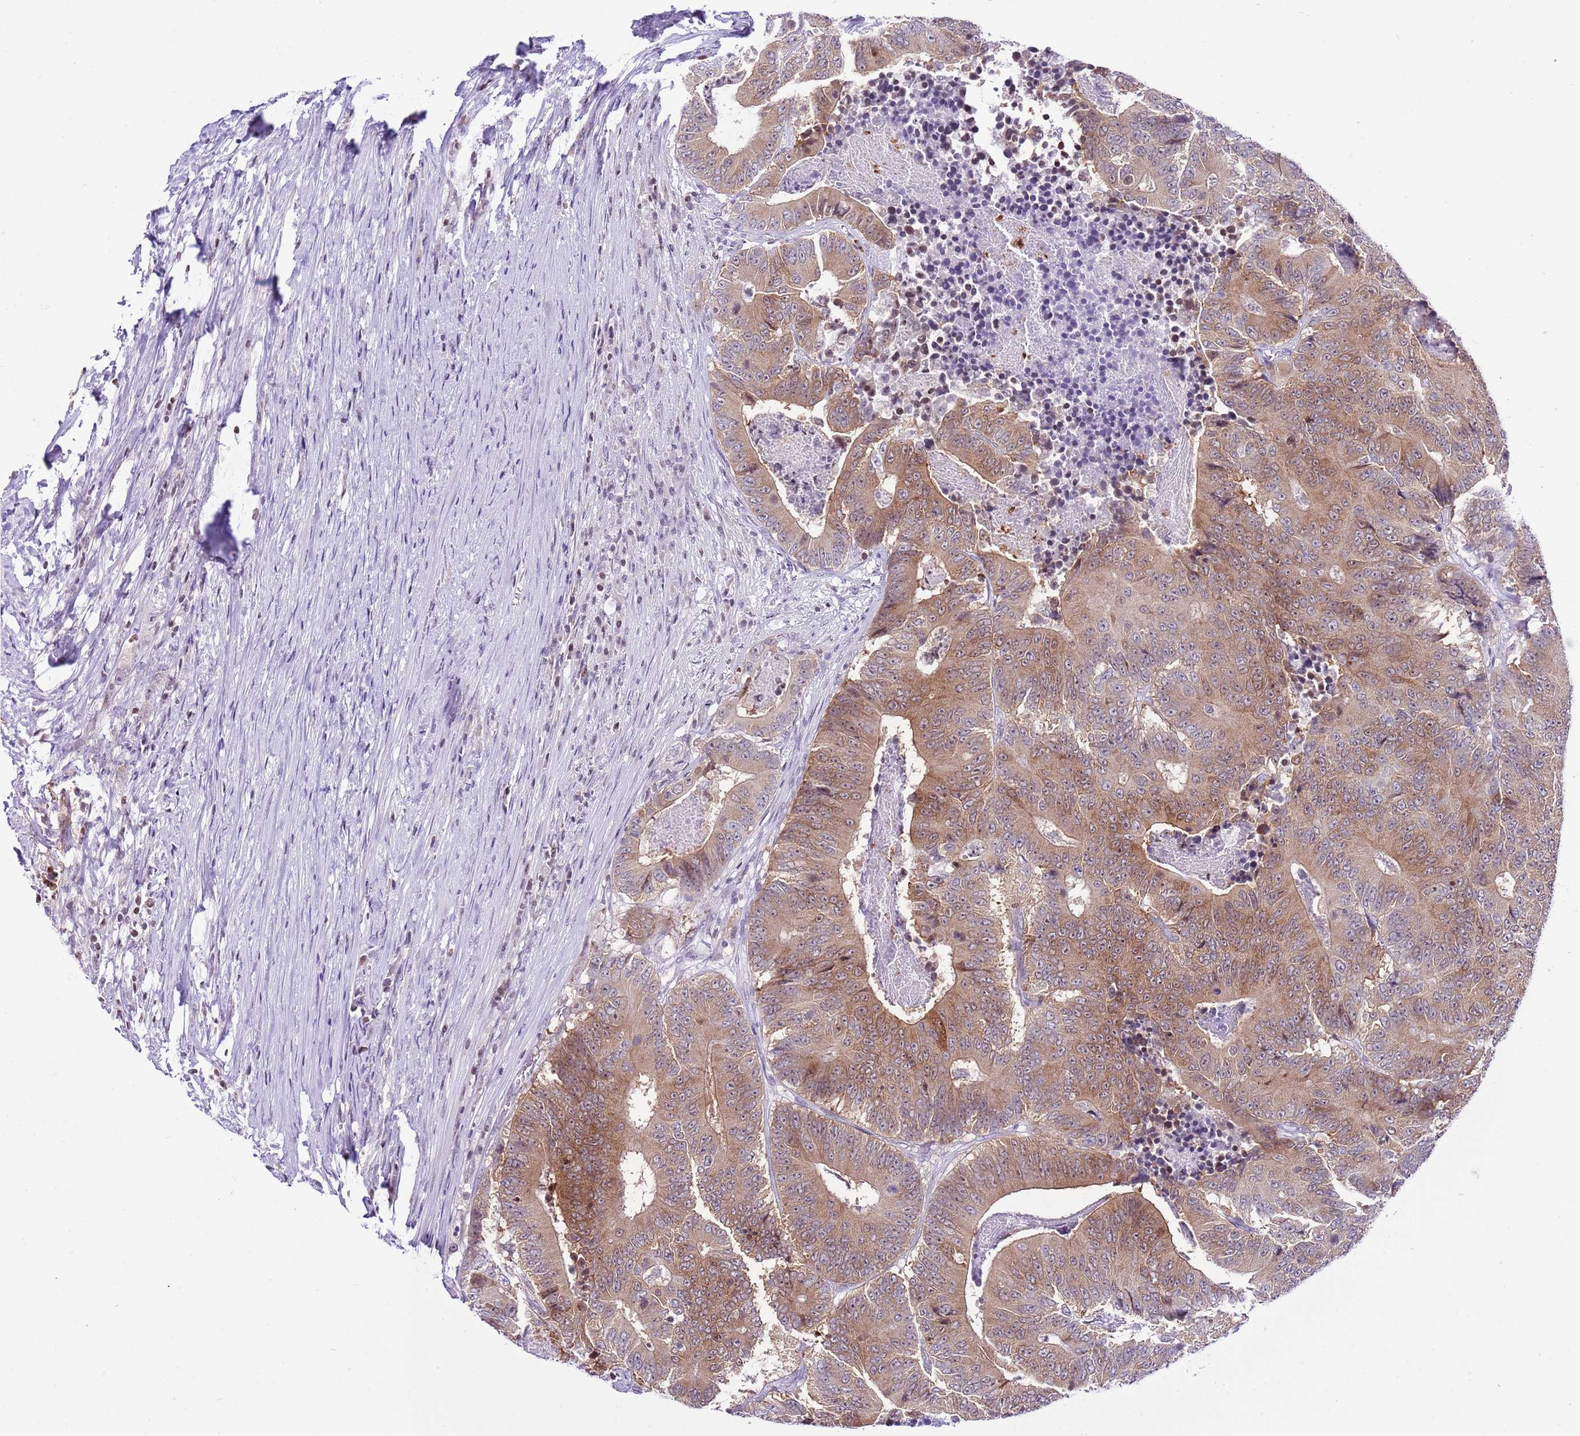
{"staining": {"intensity": "moderate", "quantity": ">75%", "location": "cytoplasmic/membranous,nuclear"}, "tissue": "colorectal cancer", "cell_type": "Tumor cells", "image_type": "cancer", "snomed": [{"axis": "morphology", "description": "Adenocarcinoma, NOS"}, {"axis": "topography", "description": "Colon"}], "caption": "Colorectal adenocarcinoma was stained to show a protein in brown. There is medium levels of moderate cytoplasmic/membranous and nuclear expression in about >75% of tumor cells. Using DAB (3,3'-diaminobenzidine) (brown) and hematoxylin (blue) stains, captured at high magnification using brightfield microscopy.", "gene": "PRR15", "patient": {"sex": "male", "age": 83}}